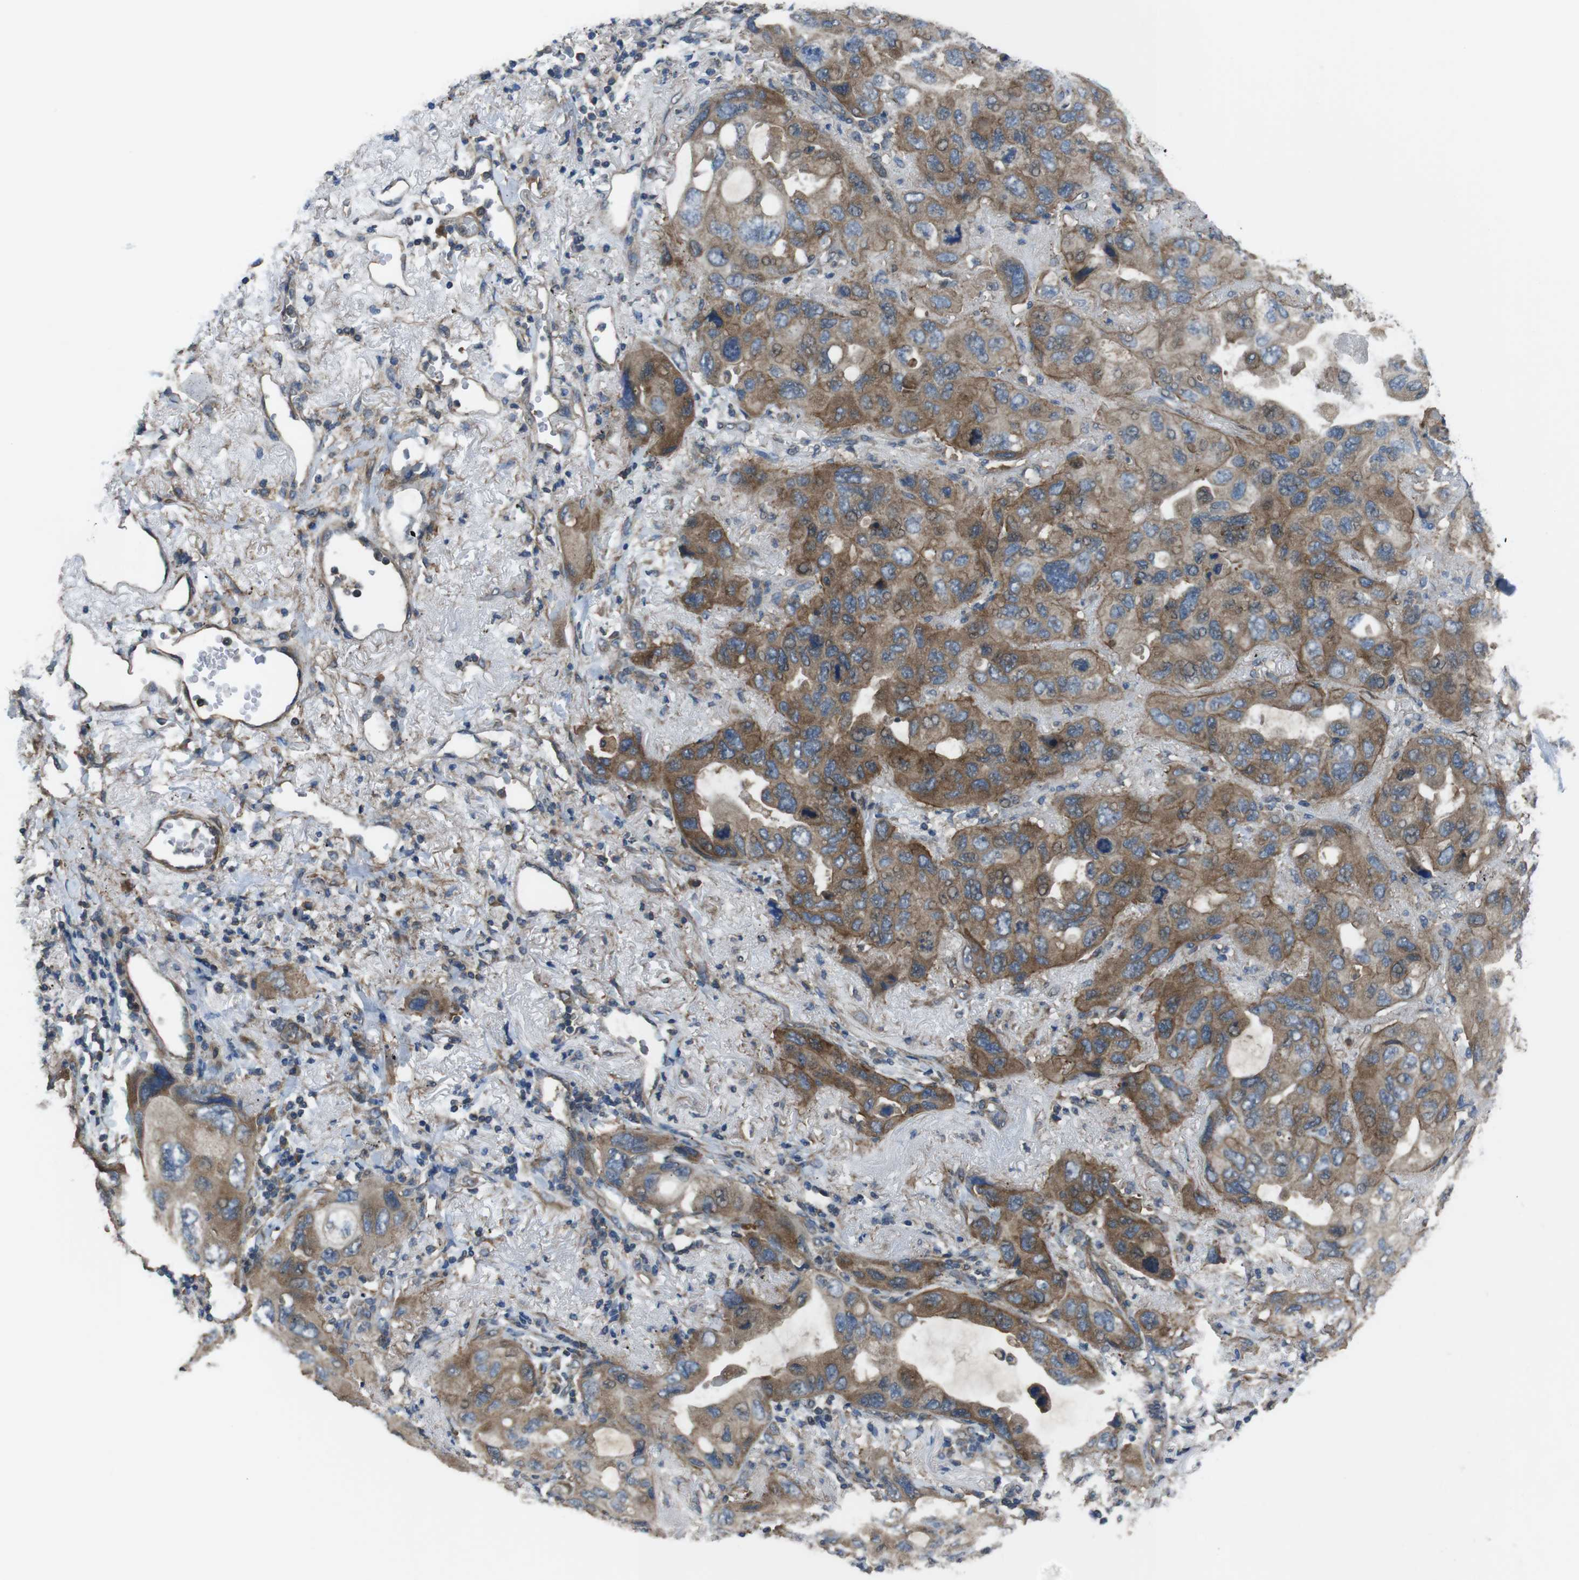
{"staining": {"intensity": "moderate", "quantity": ">75%", "location": "cytoplasmic/membranous"}, "tissue": "lung cancer", "cell_type": "Tumor cells", "image_type": "cancer", "snomed": [{"axis": "morphology", "description": "Squamous cell carcinoma, NOS"}, {"axis": "topography", "description": "Lung"}], "caption": "Brown immunohistochemical staining in human lung cancer exhibits moderate cytoplasmic/membranous positivity in about >75% of tumor cells.", "gene": "FUT2", "patient": {"sex": "female", "age": 73}}